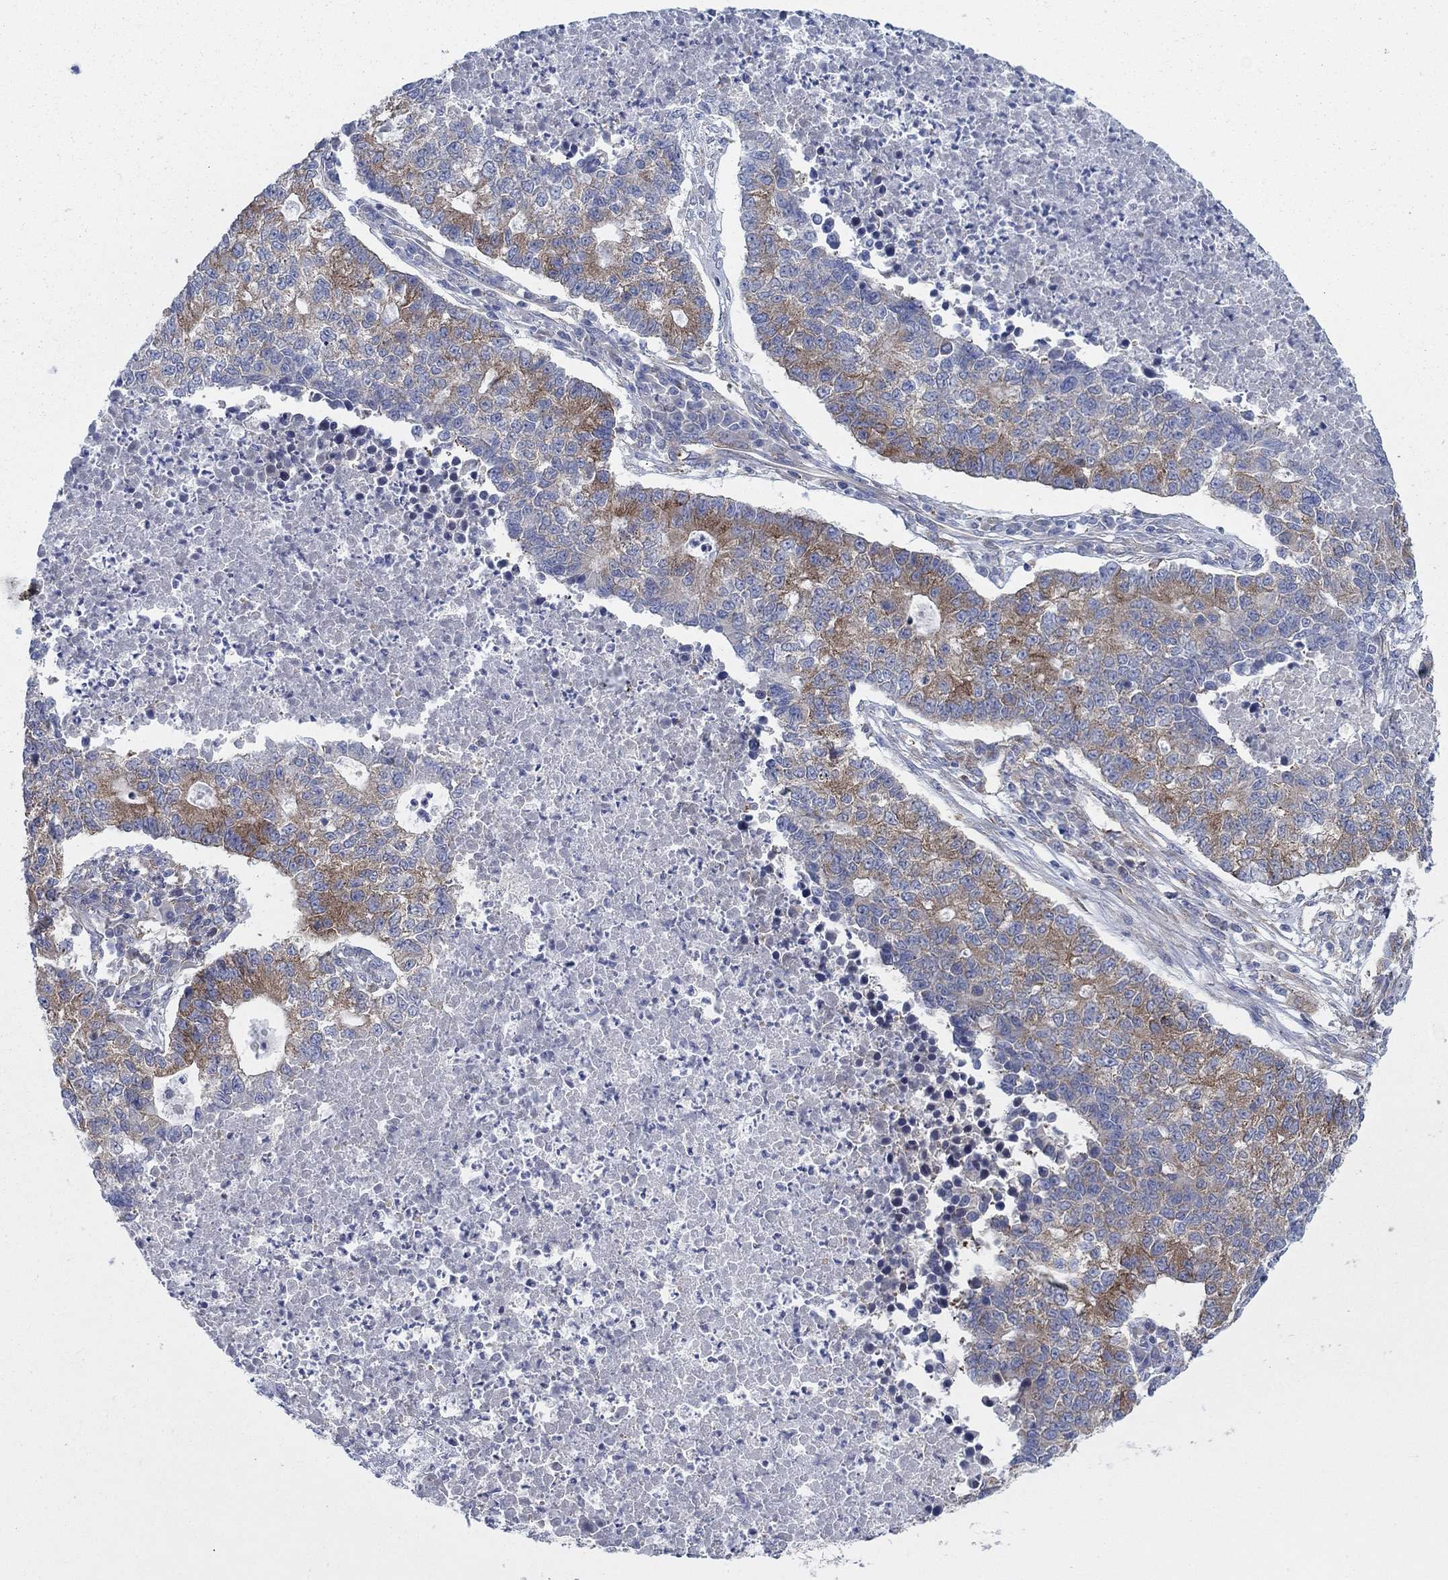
{"staining": {"intensity": "strong", "quantity": "<25%", "location": "cytoplasmic/membranous"}, "tissue": "lung cancer", "cell_type": "Tumor cells", "image_type": "cancer", "snomed": [{"axis": "morphology", "description": "Adenocarcinoma, NOS"}, {"axis": "topography", "description": "Lung"}], "caption": "An IHC micrograph of neoplastic tissue is shown. Protein staining in brown shows strong cytoplasmic/membranous positivity in lung adenocarcinoma within tumor cells.", "gene": "TMEM59", "patient": {"sex": "male", "age": 57}}